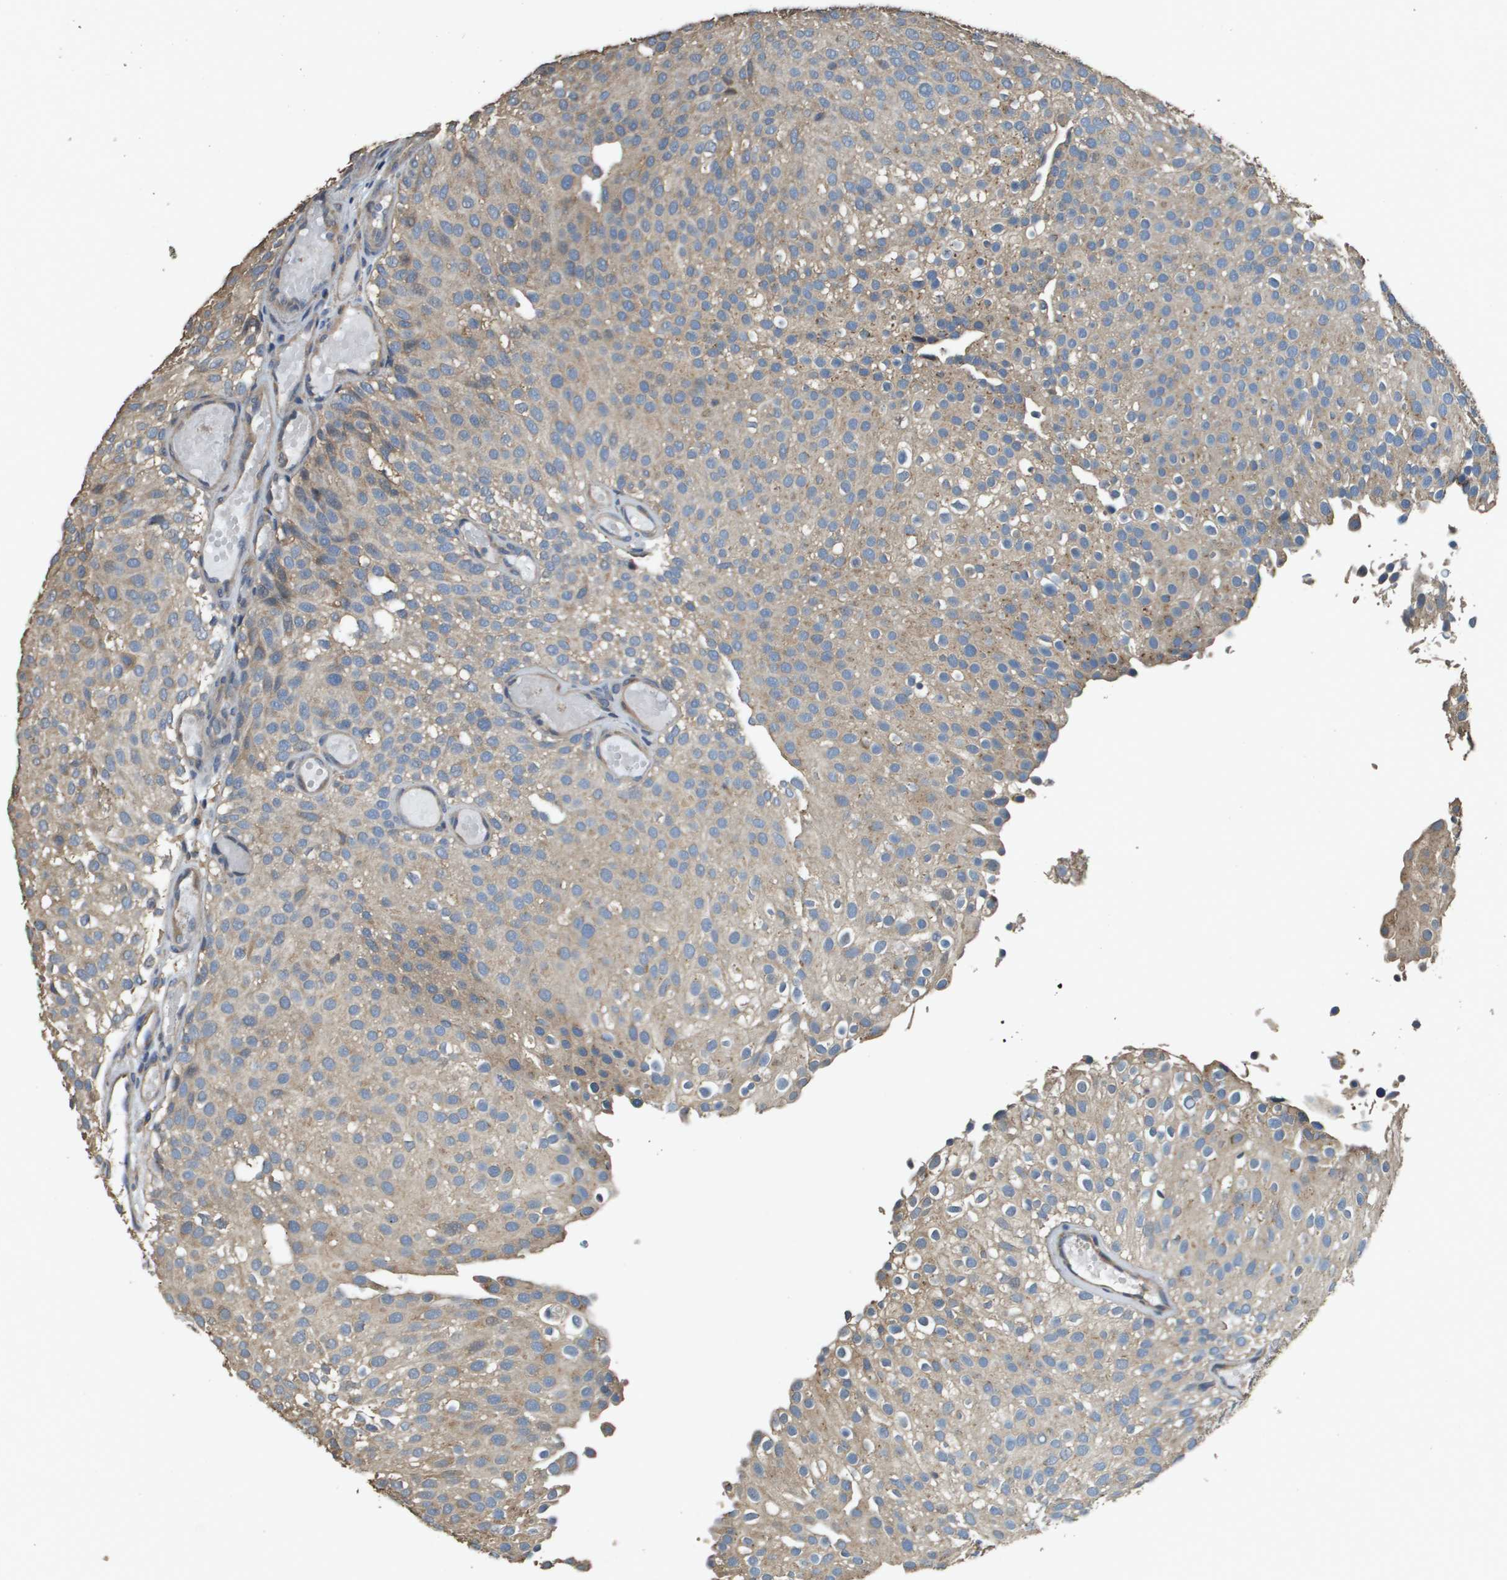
{"staining": {"intensity": "weak", "quantity": ">75%", "location": "cytoplasmic/membranous"}, "tissue": "urothelial cancer", "cell_type": "Tumor cells", "image_type": "cancer", "snomed": [{"axis": "morphology", "description": "Urothelial carcinoma, Low grade"}, {"axis": "topography", "description": "Urinary bladder"}], "caption": "This photomicrograph displays IHC staining of human low-grade urothelial carcinoma, with low weak cytoplasmic/membranous positivity in approximately >75% of tumor cells.", "gene": "RAB6B", "patient": {"sex": "male", "age": 78}}